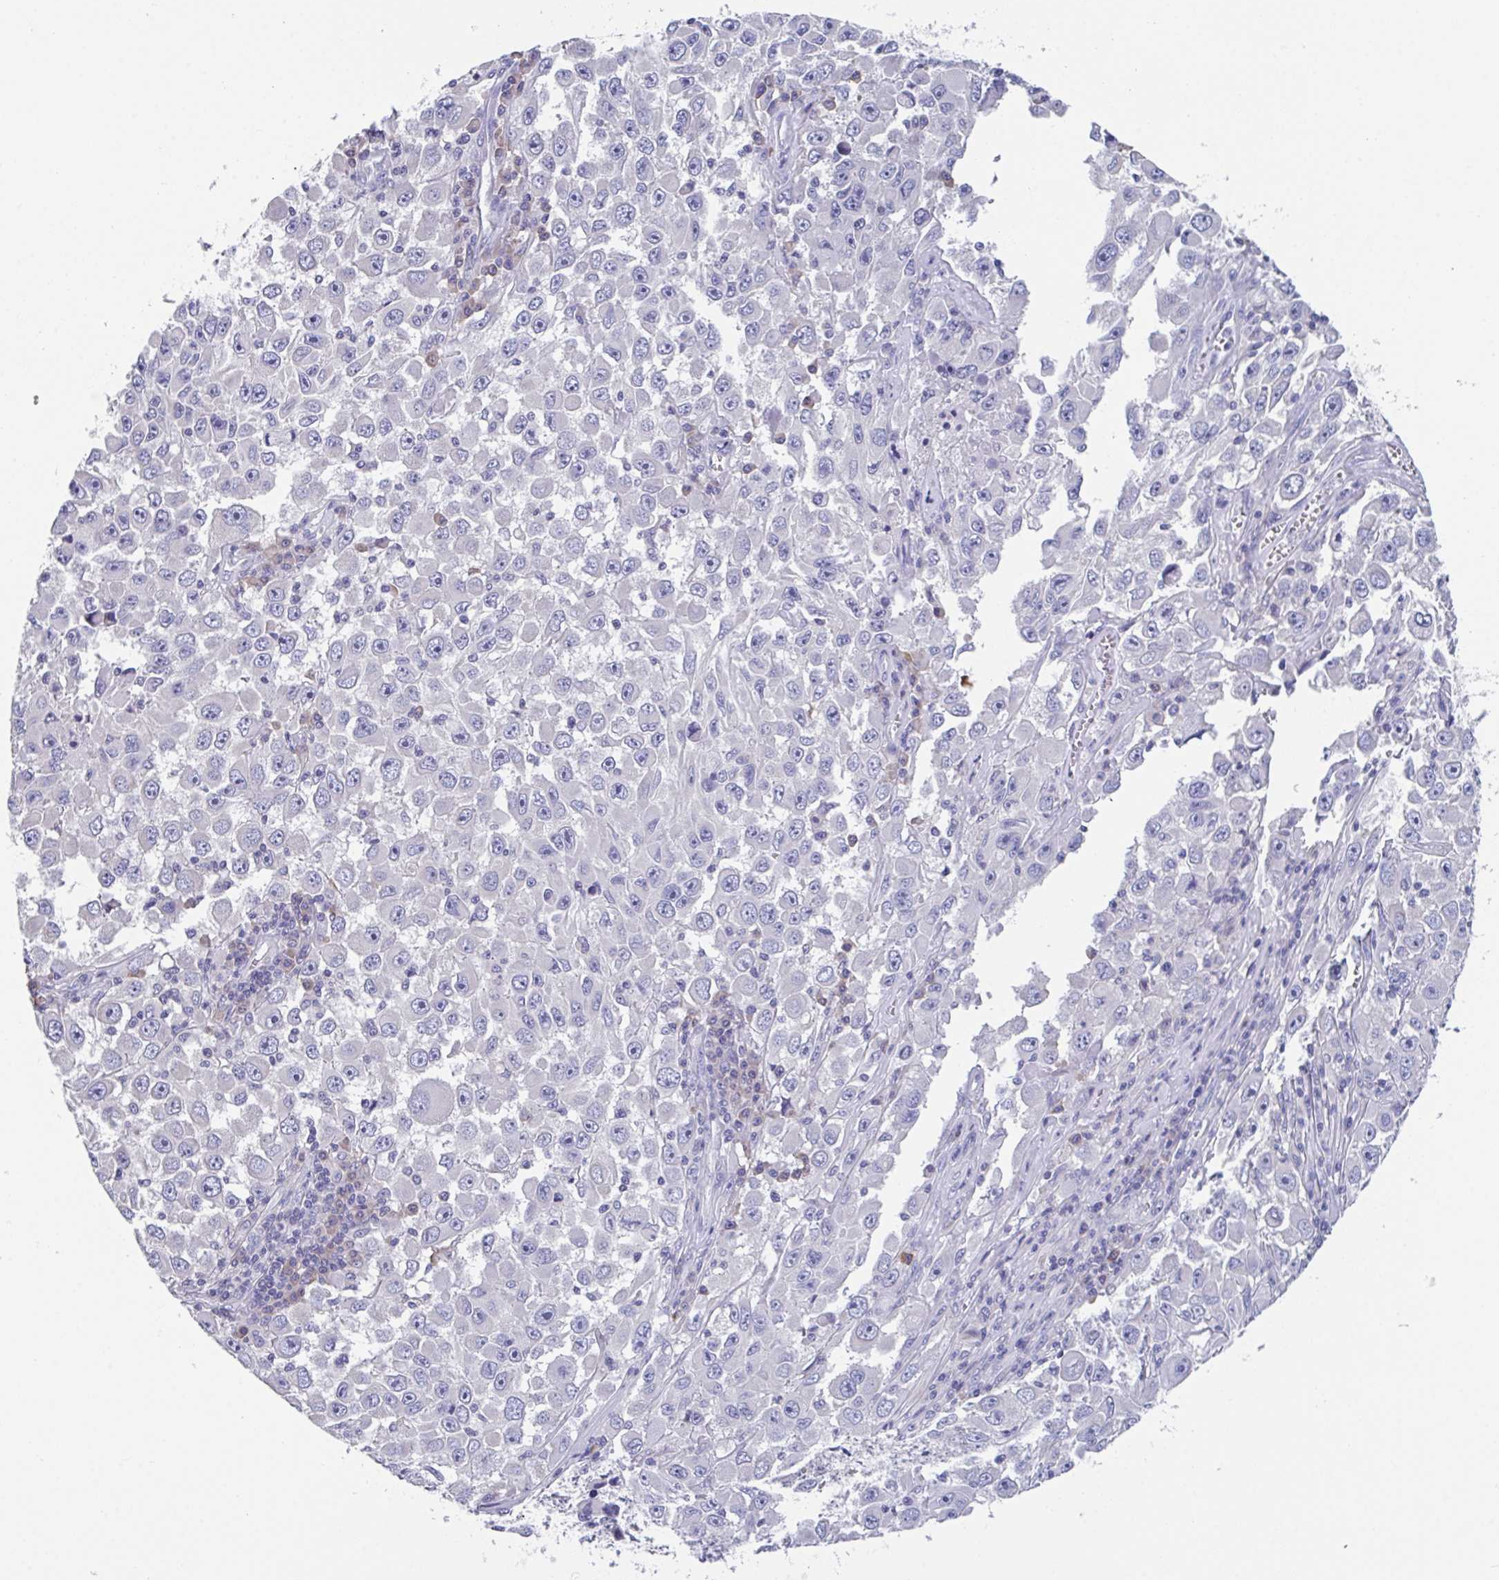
{"staining": {"intensity": "negative", "quantity": "none", "location": "none"}, "tissue": "melanoma", "cell_type": "Tumor cells", "image_type": "cancer", "snomed": [{"axis": "morphology", "description": "Malignant melanoma, Metastatic site"}, {"axis": "topography", "description": "Lymph node"}], "caption": "The immunohistochemistry photomicrograph has no significant staining in tumor cells of melanoma tissue.", "gene": "LRRC58", "patient": {"sex": "female", "age": 67}}